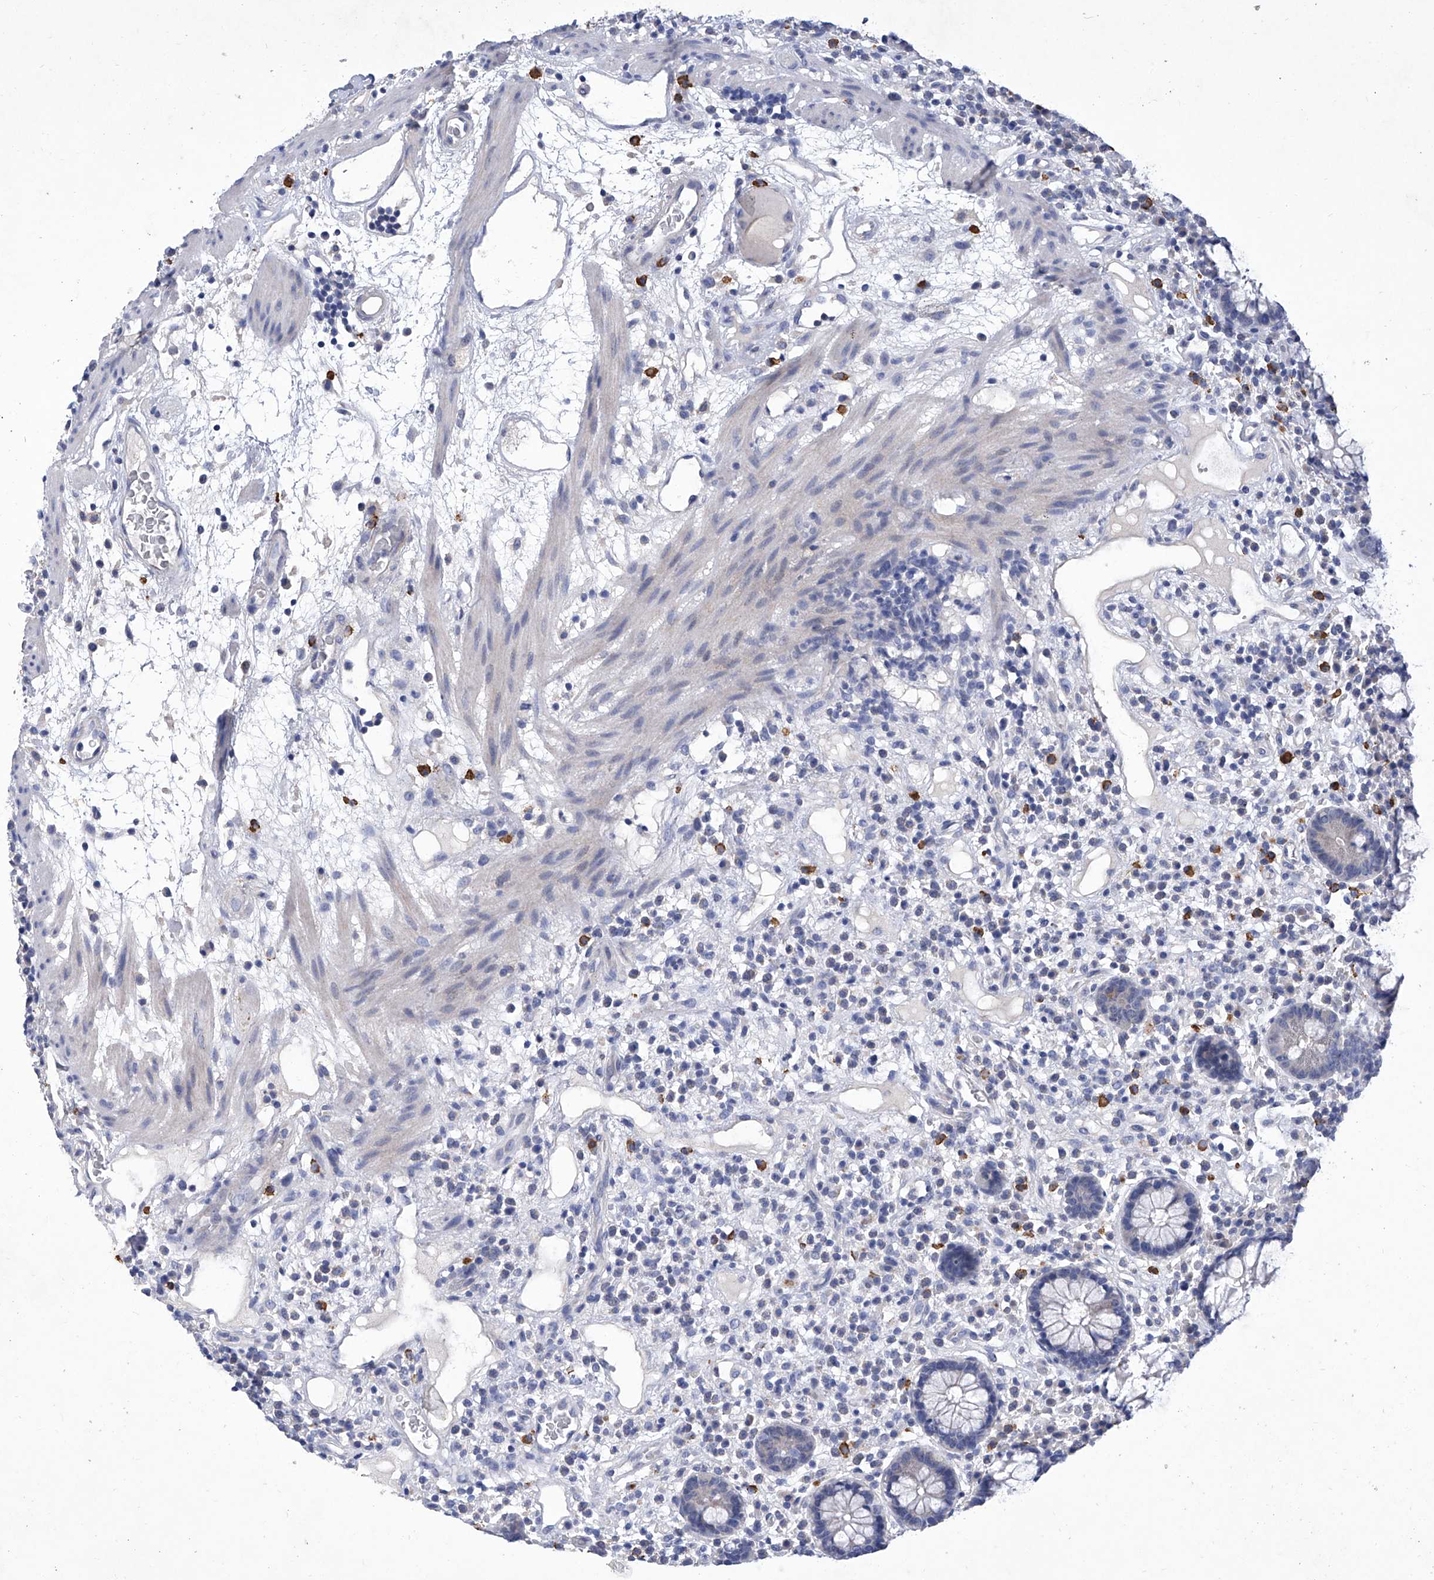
{"staining": {"intensity": "weak", "quantity": "25%-75%", "location": "cytoplasmic/membranous"}, "tissue": "colon", "cell_type": "Endothelial cells", "image_type": "normal", "snomed": [{"axis": "morphology", "description": "Normal tissue, NOS"}, {"axis": "topography", "description": "Colon"}], "caption": "A high-resolution histopathology image shows immunohistochemistry staining of unremarkable colon, which shows weak cytoplasmic/membranous positivity in approximately 25%-75% of endothelial cells. Nuclei are stained in blue.", "gene": "IFNL2", "patient": {"sex": "female", "age": 79}}